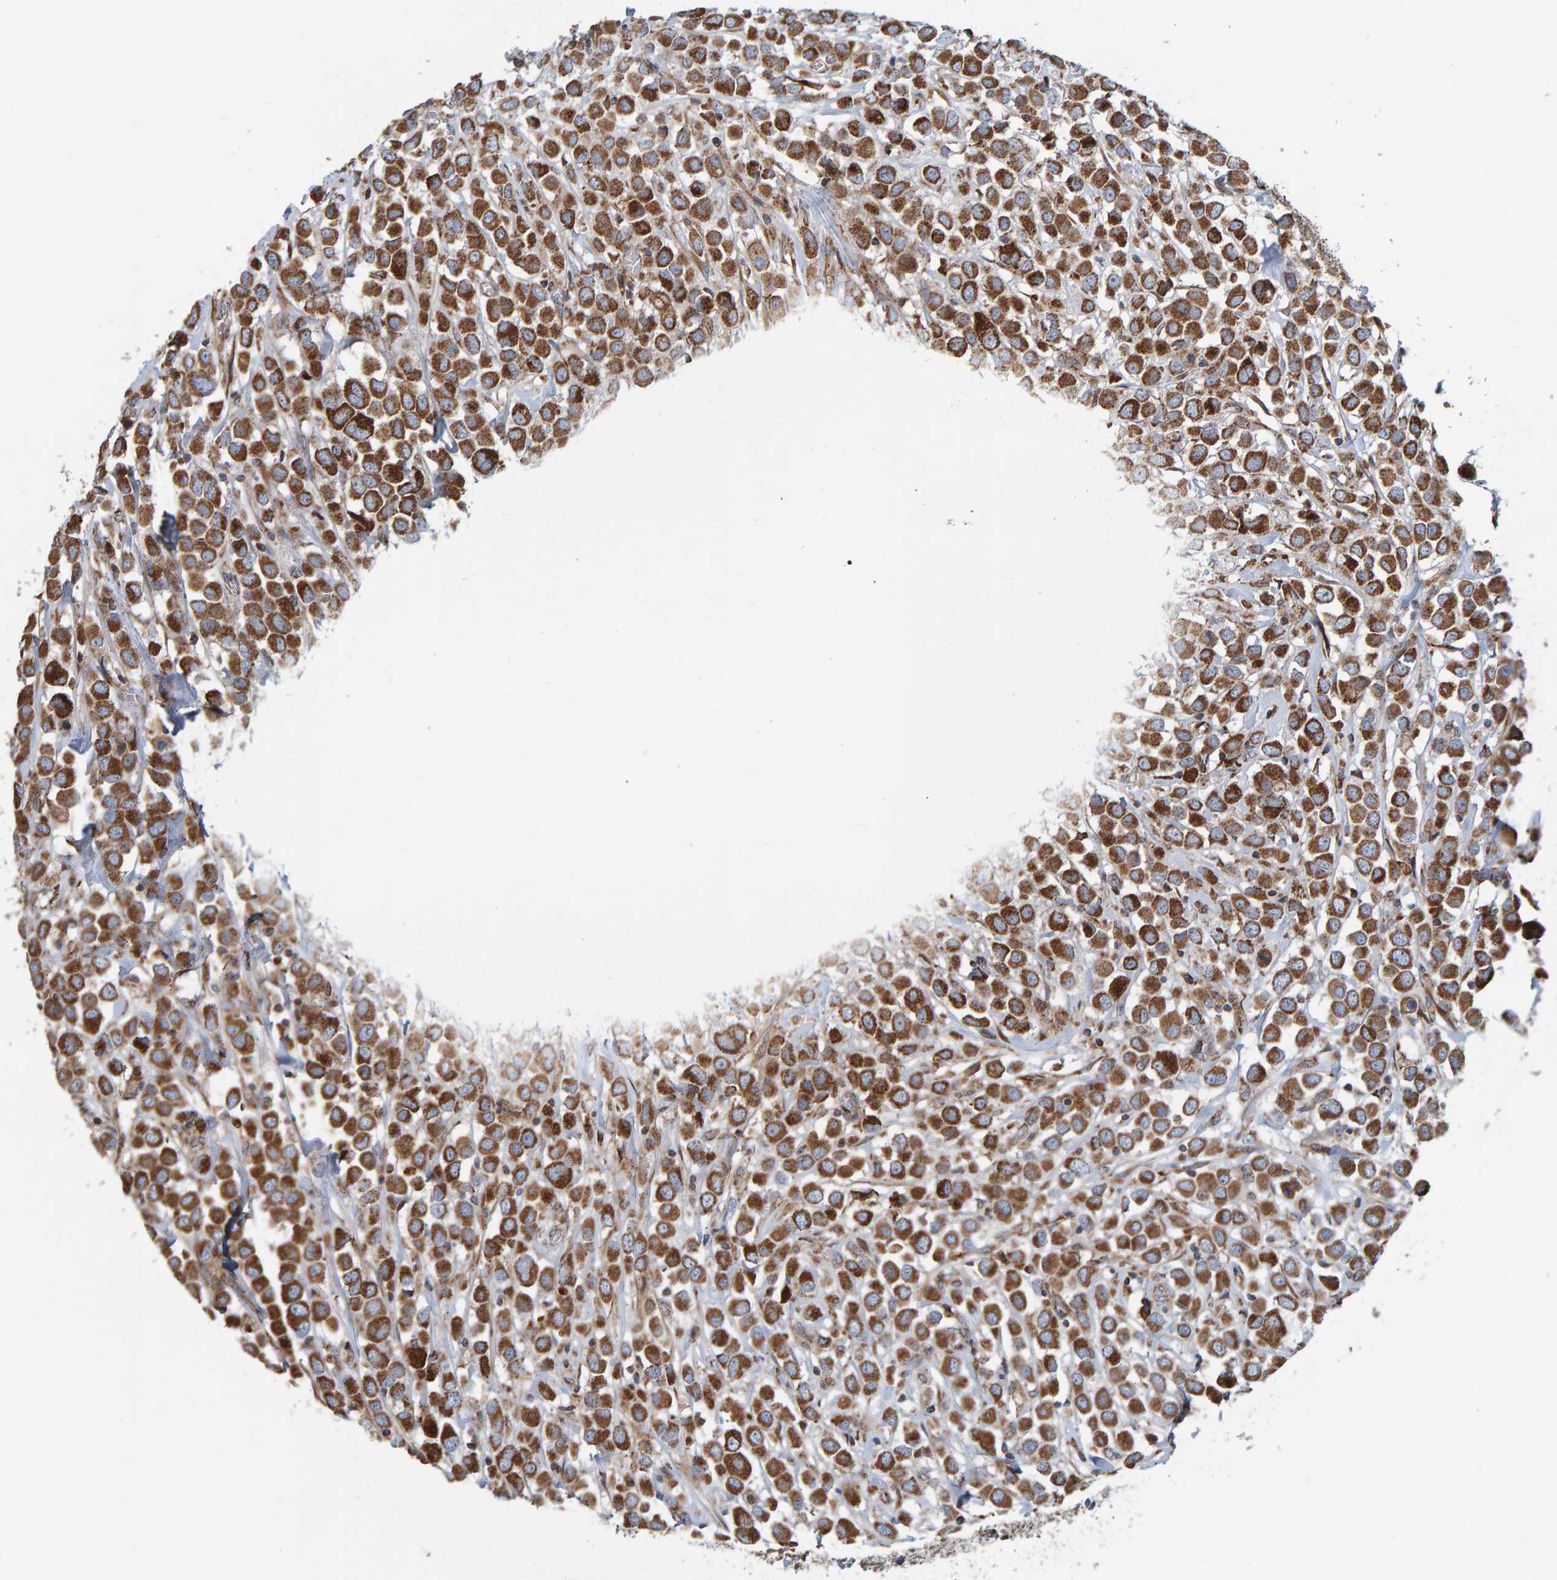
{"staining": {"intensity": "strong", "quantity": ">75%", "location": "cytoplasmic/membranous"}, "tissue": "breast cancer", "cell_type": "Tumor cells", "image_type": "cancer", "snomed": [{"axis": "morphology", "description": "Duct carcinoma"}, {"axis": "topography", "description": "Breast"}], "caption": "Intraductal carcinoma (breast) stained with DAB IHC reveals high levels of strong cytoplasmic/membranous expression in about >75% of tumor cells. The protein of interest is stained brown, and the nuclei are stained in blue (DAB (3,3'-diaminobenzidine) IHC with brightfield microscopy, high magnification).", "gene": "MRPL45", "patient": {"sex": "female", "age": 61}}